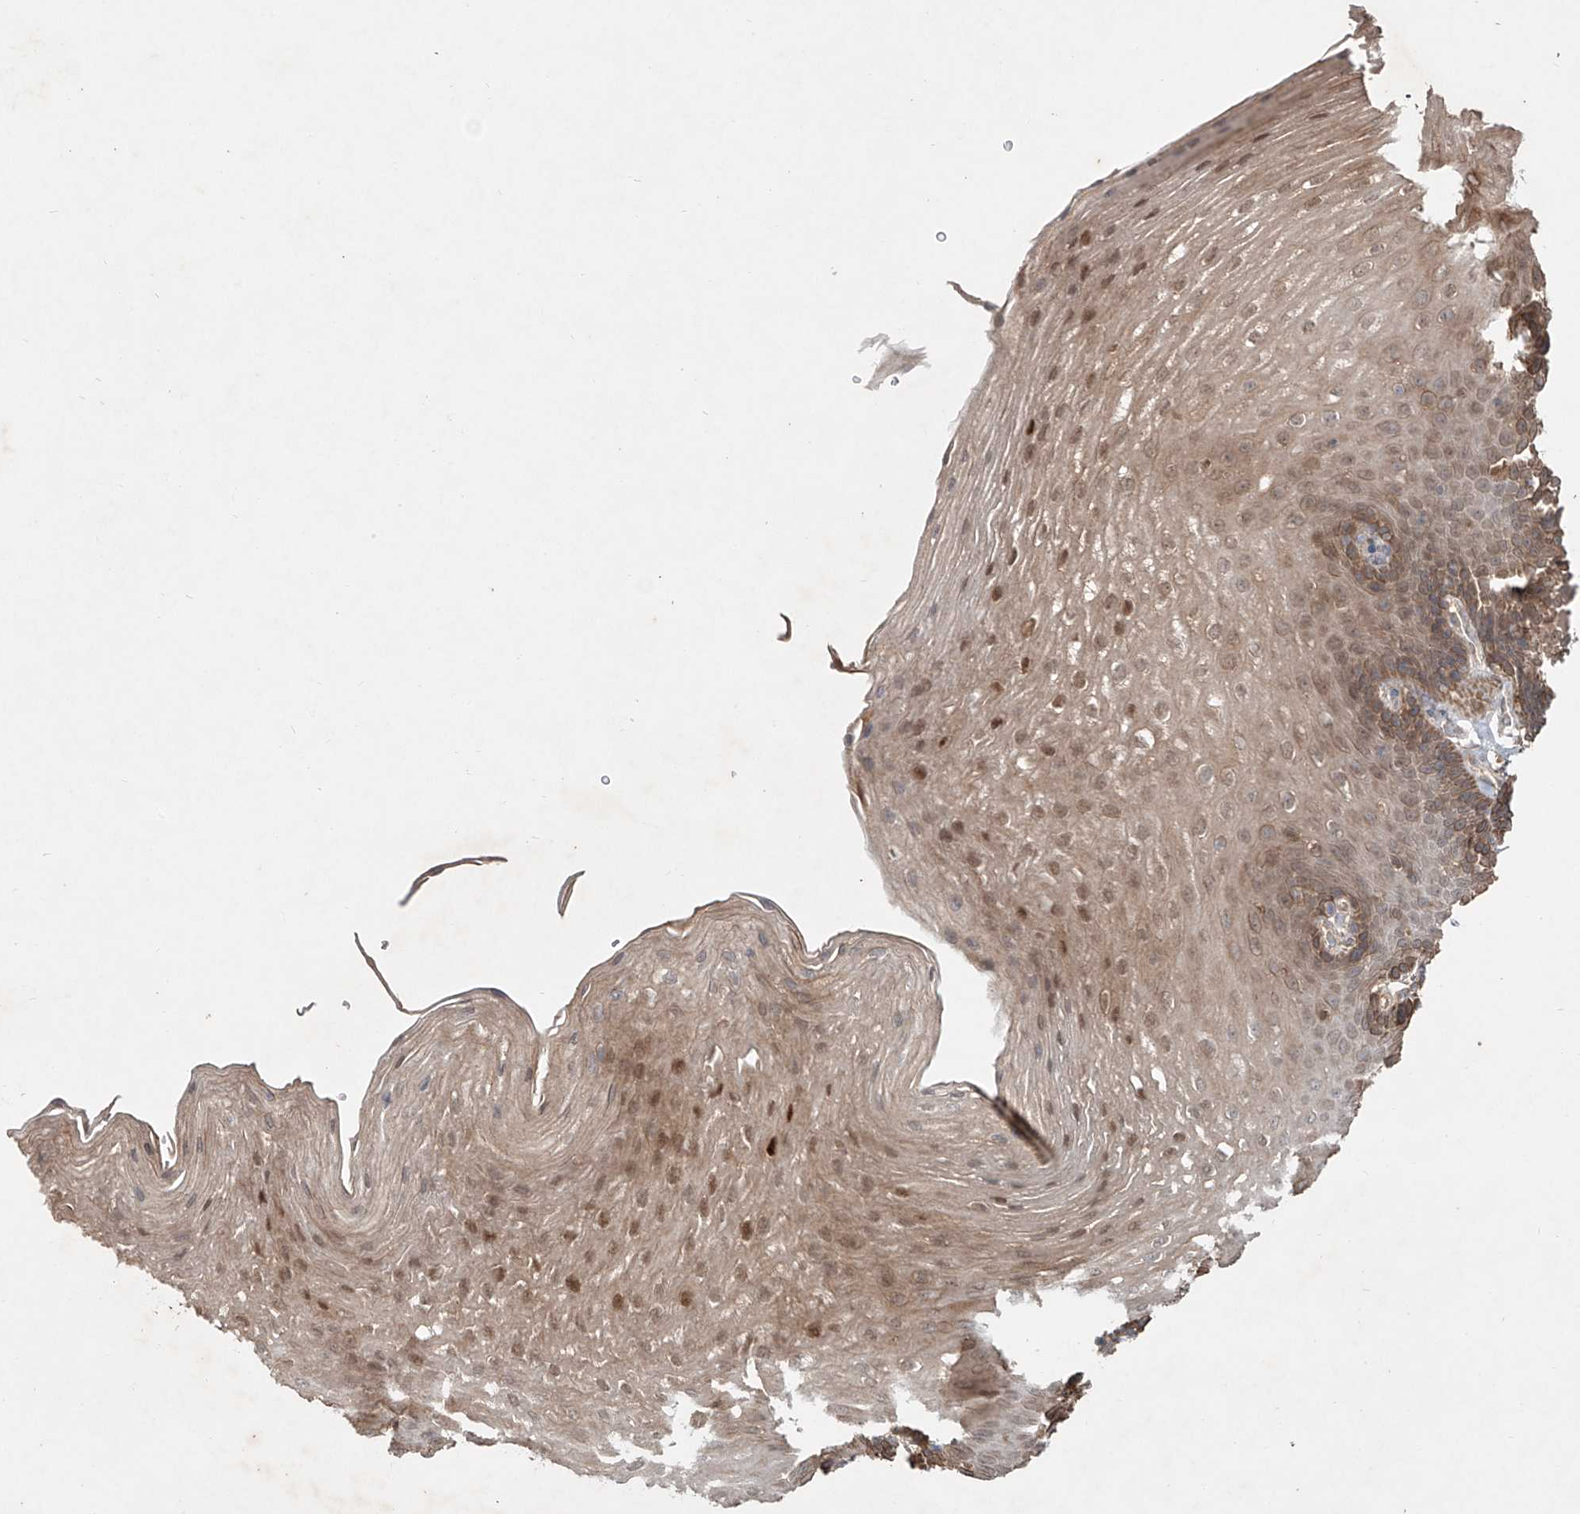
{"staining": {"intensity": "moderate", "quantity": ">75%", "location": "cytoplasmic/membranous,nuclear"}, "tissue": "esophagus", "cell_type": "Squamous epithelial cells", "image_type": "normal", "snomed": [{"axis": "morphology", "description": "Normal tissue, NOS"}, {"axis": "topography", "description": "Esophagus"}], "caption": "Protein expression analysis of normal human esophagus reveals moderate cytoplasmic/membranous,nuclear positivity in approximately >75% of squamous epithelial cells. (Brightfield microscopy of DAB IHC at high magnification).", "gene": "IER5", "patient": {"sex": "female", "age": 66}}